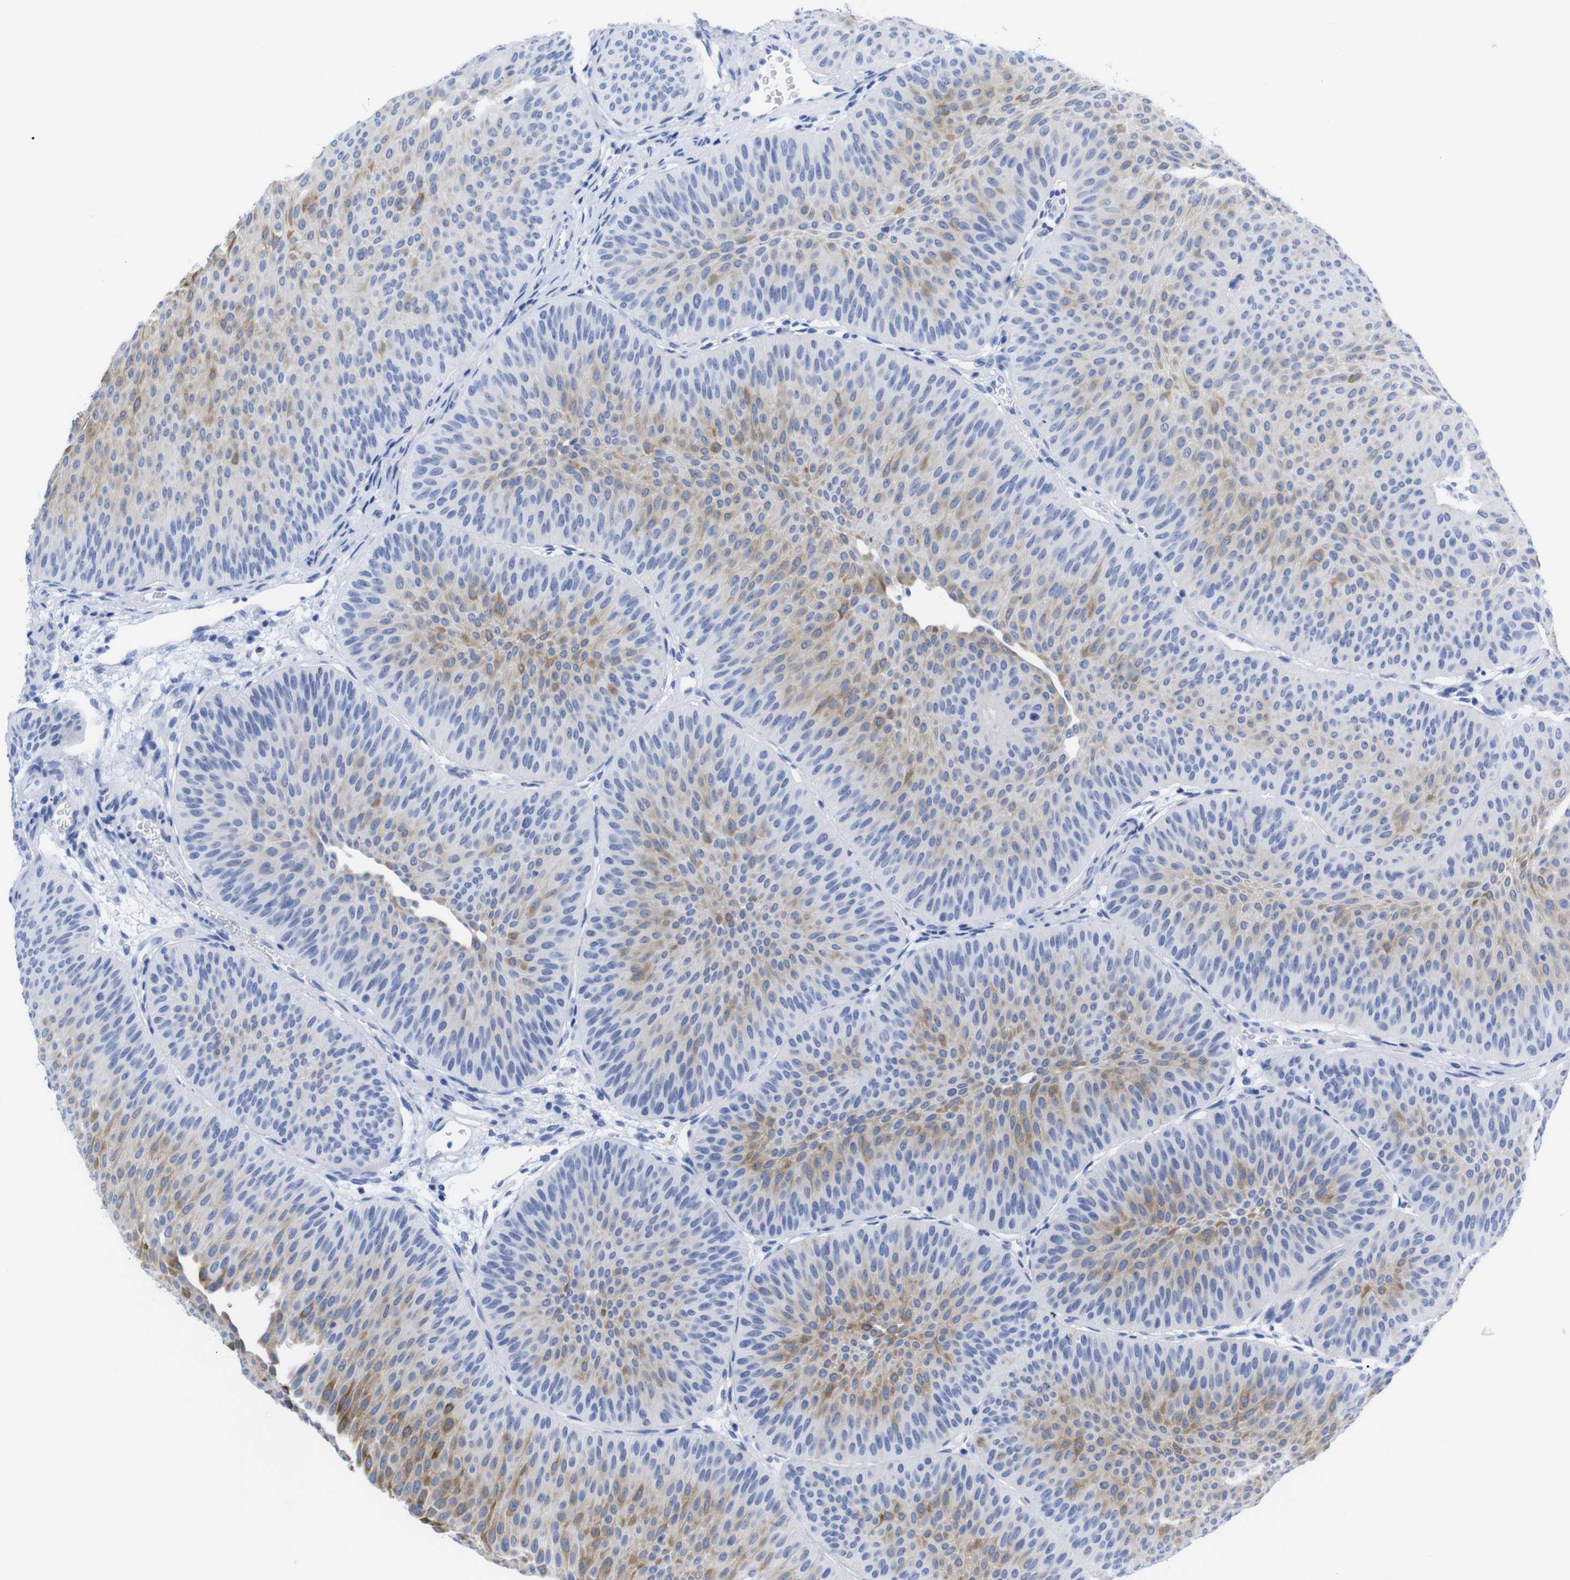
{"staining": {"intensity": "moderate", "quantity": "25%-75%", "location": "cytoplasmic/membranous"}, "tissue": "urothelial cancer", "cell_type": "Tumor cells", "image_type": "cancer", "snomed": [{"axis": "morphology", "description": "Urothelial carcinoma, Low grade"}, {"axis": "topography", "description": "Urinary bladder"}], "caption": "Urothelial cancer stained for a protein (brown) shows moderate cytoplasmic/membranous positive staining in about 25%-75% of tumor cells.", "gene": "LRRC55", "patient": {"sex": "female", "age": 60}}